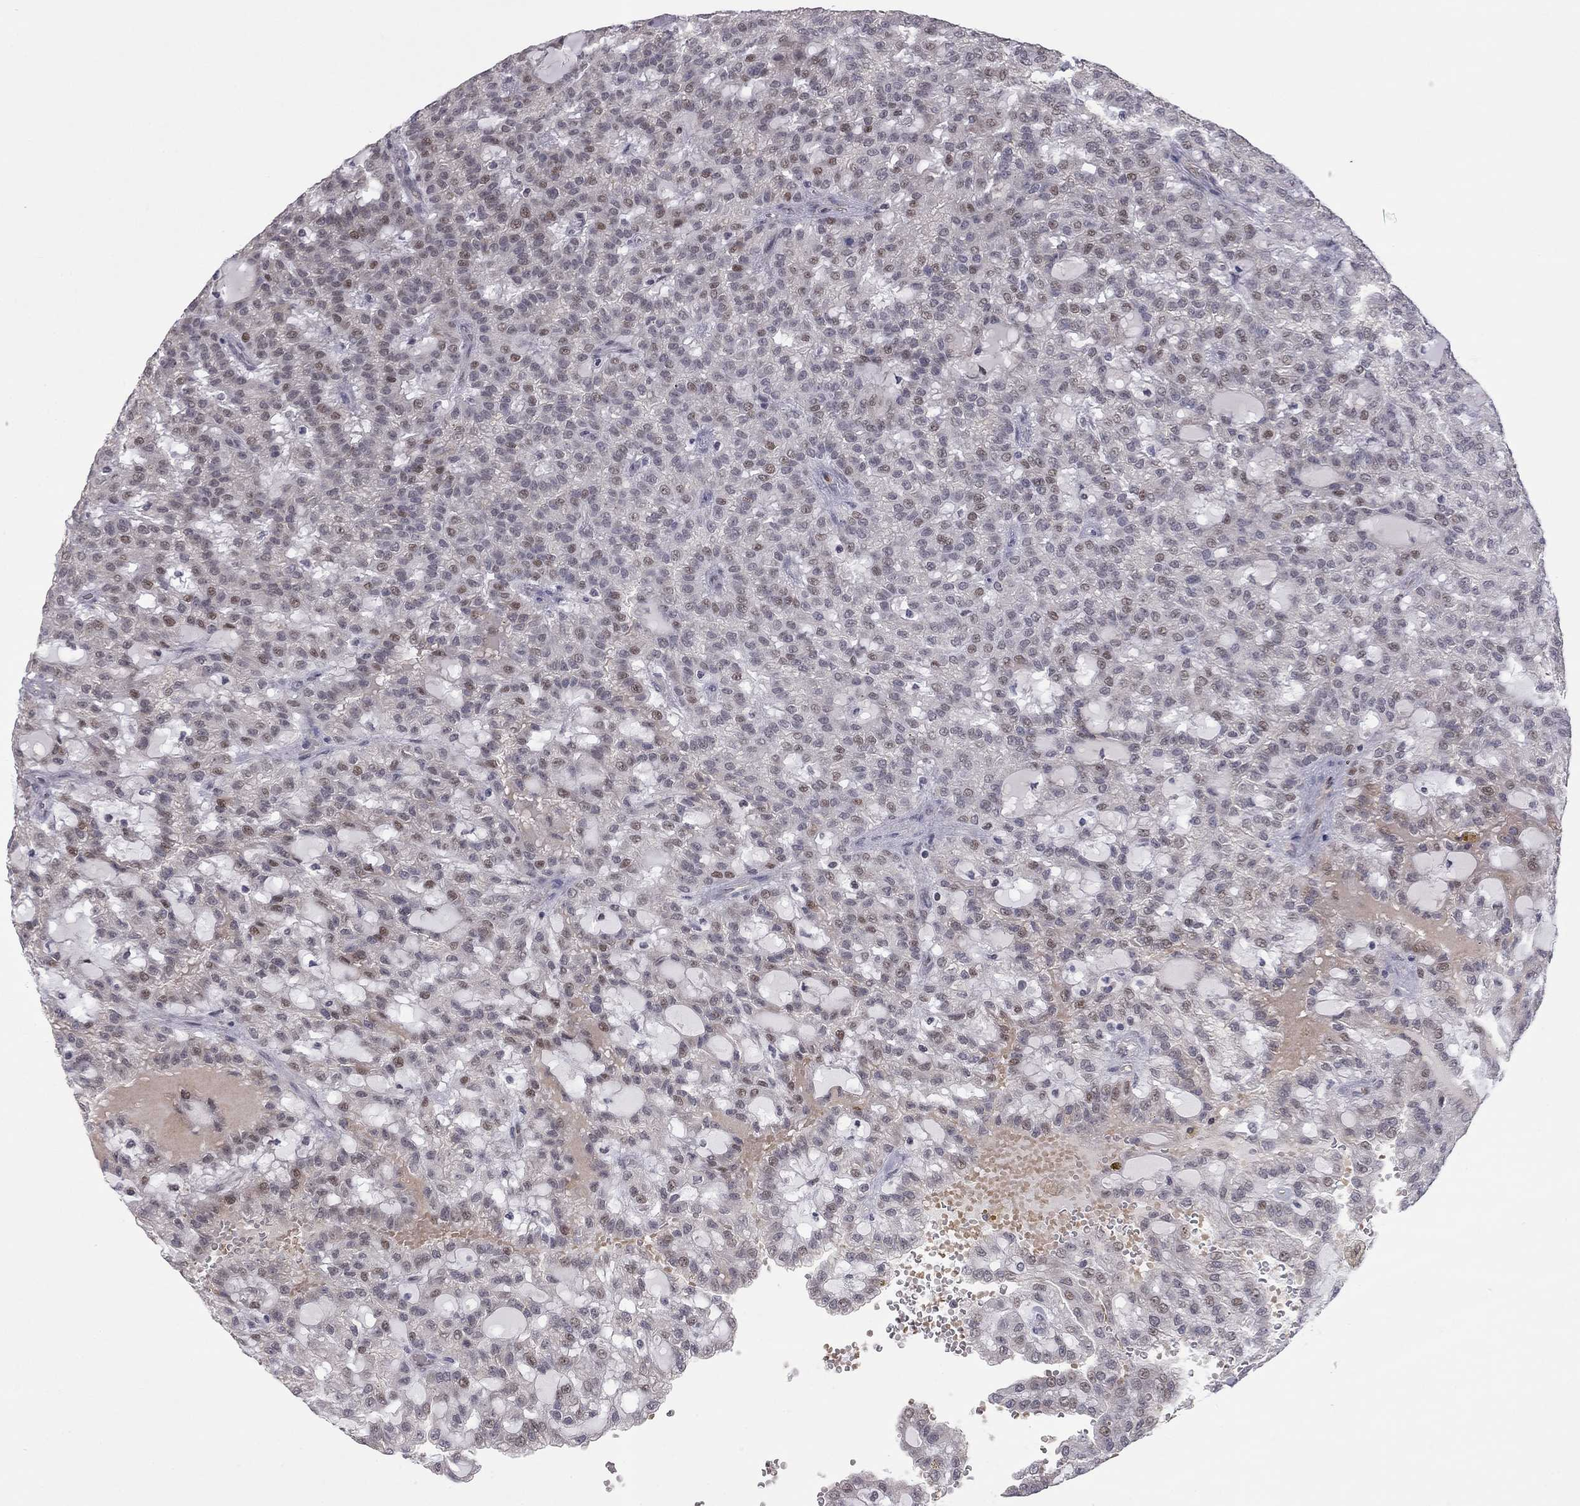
{"staining": {"intensity": "moderate", "quantity": "<25%", "location": "nuclear"}, "tissue": "renal cancer", "cell_type": "Tumor cells", "image_type": "cancer", "snomed": [{"axis": "morphology", "description": "Adenocarcinoma, NOS"}, {"axis": "topography", "description": "Kidney"}], "caption": "Immunohistochemistry (IHC) of human renal cancer (adenocarcinoma) displays low levels of moderate nuclear staining in about <25% of tumor cells.", "gene": "MC3R", "patient": {"sex": "male", "age": 63}}